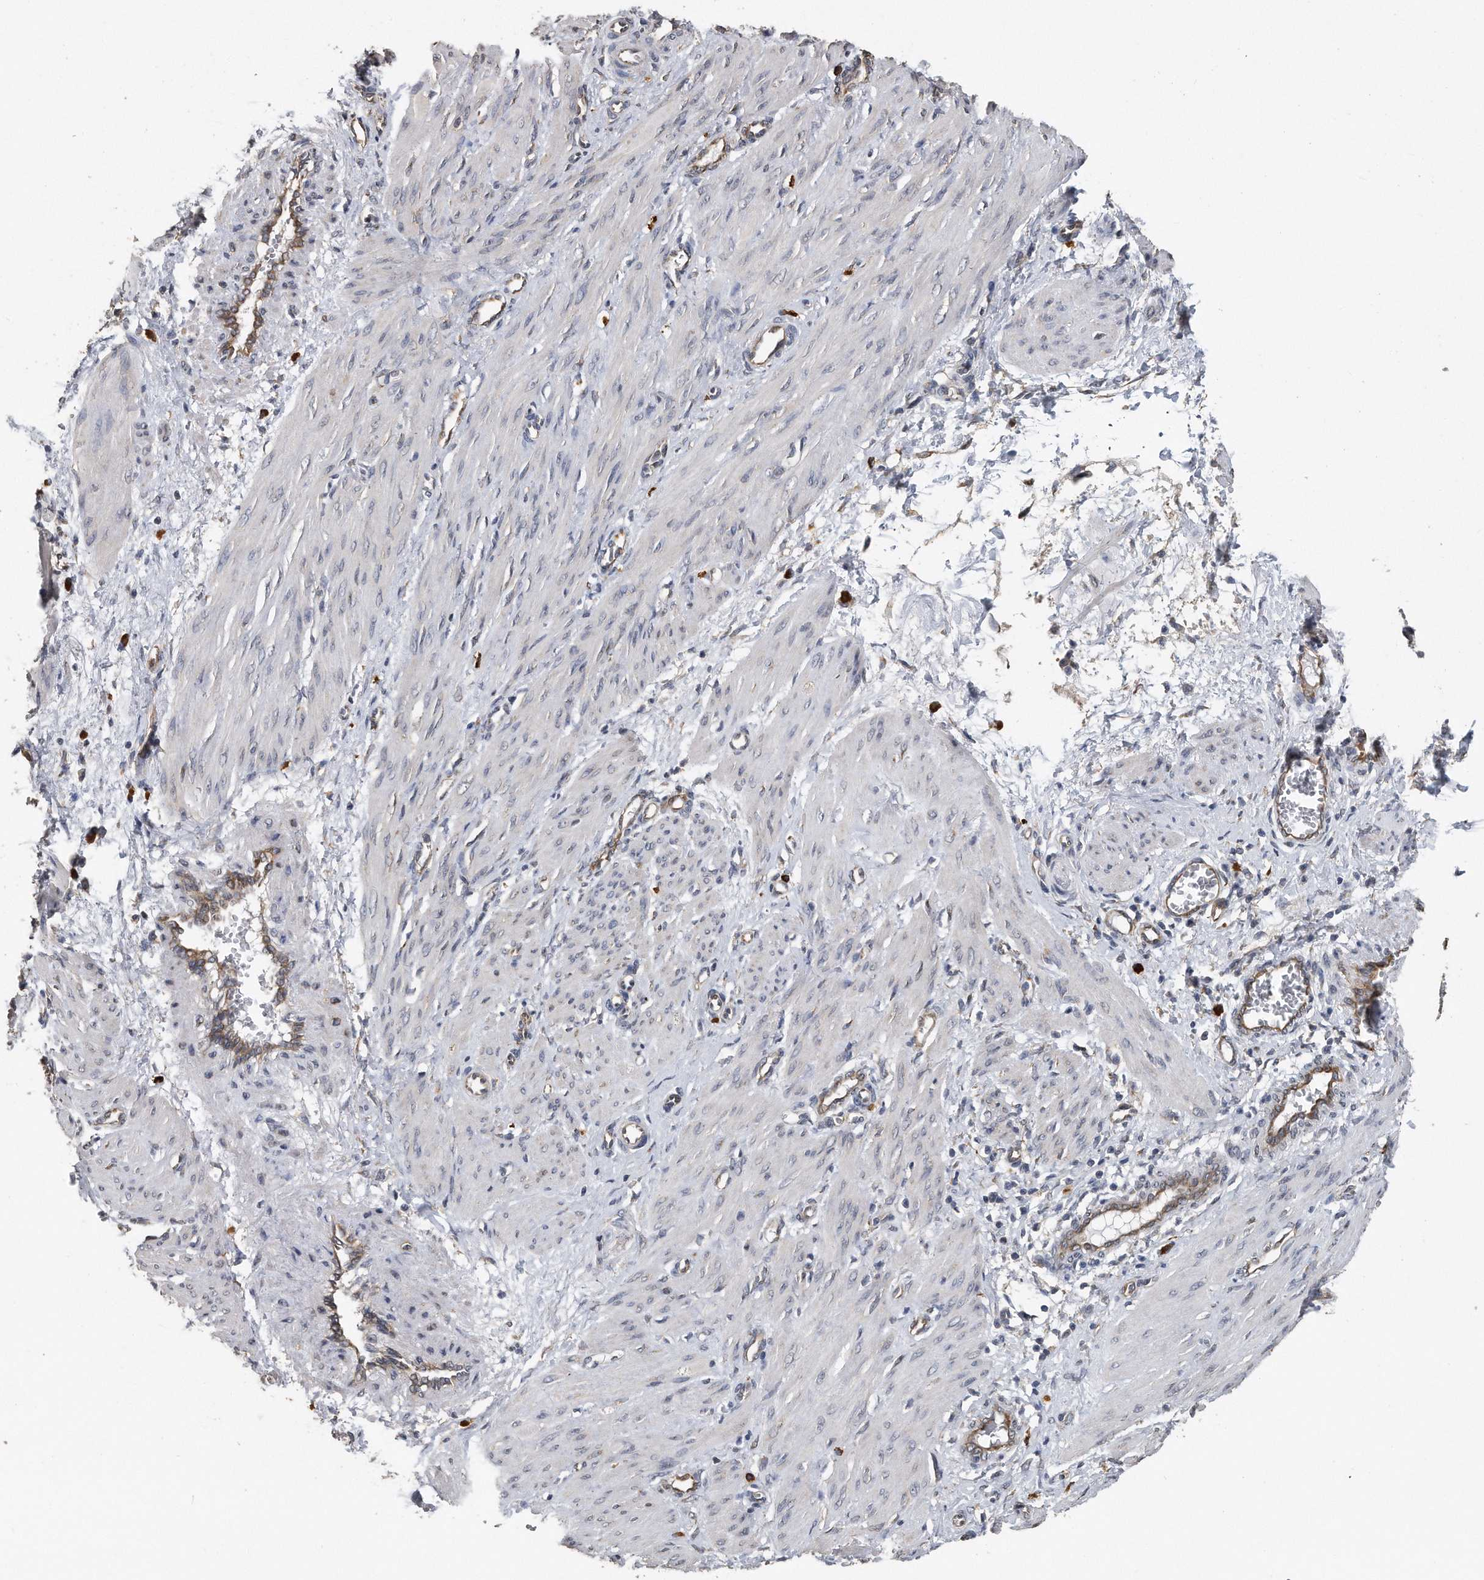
{"staining": {"intensity": "negative", "quantity": "none", "location": "none"}, "tissue": "smooth muscle", "cell_type": "Smooth muscle cells", "image_type": "normal", "snomed": [{"axis": "morphology", "description": "Normal tissue, NOS"}, {"axis": "topography", "description": "Endometrium"}], "caption": "This is an immunohistochemistry micrograph of benign human smooth muscle. There is no positivity in smooth muscle cells.", "gene": "PCLO", "patient": {"sex": "female", "age": 33}}